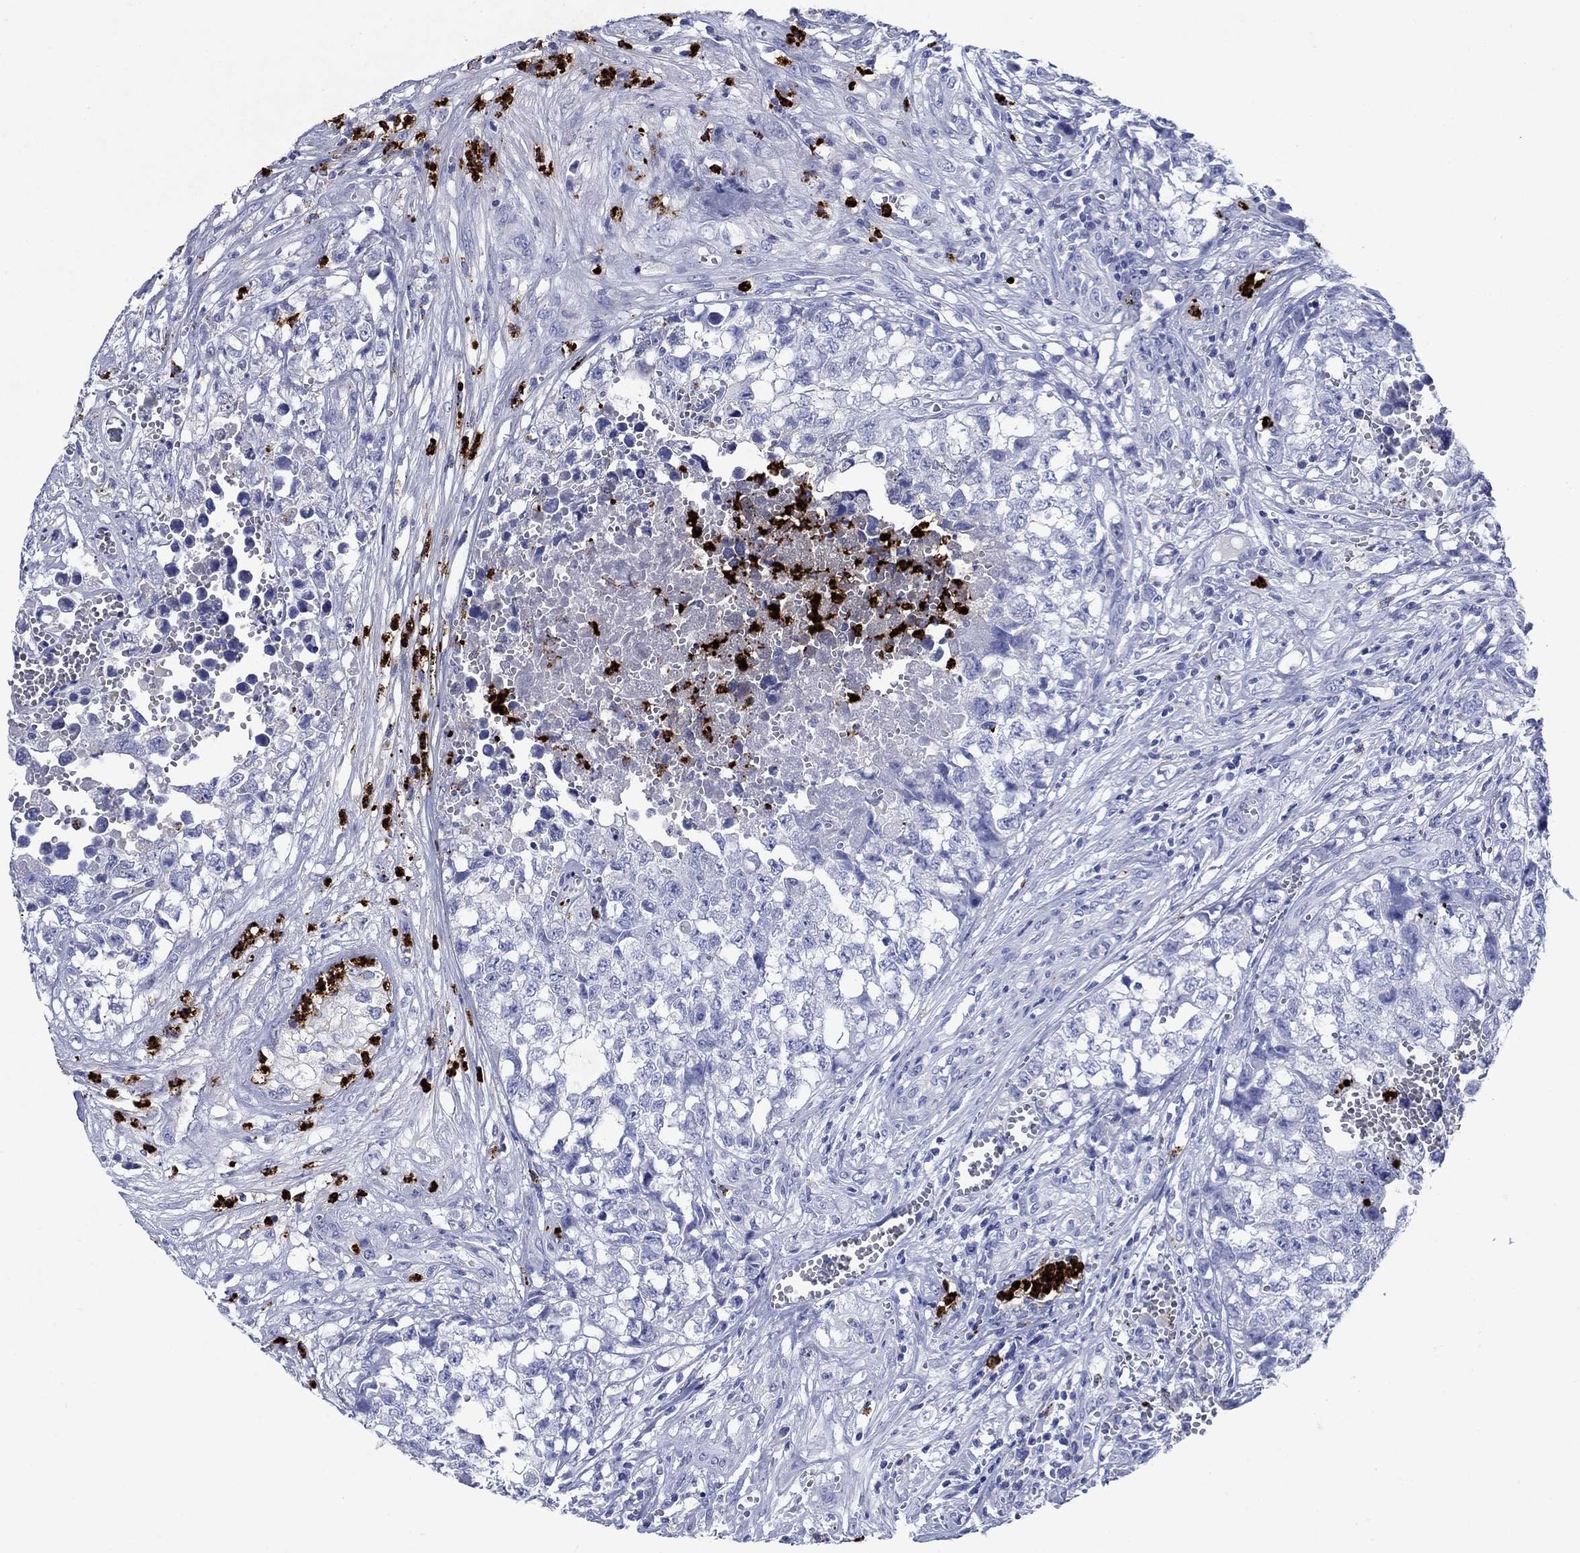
{"staining": {"intensity": "negative", "quantity": "none", "location": "none"}, "tissue": "testis cancer", "cell_type": "Tumor cells", "image_type": "cancer", "snomed": [{"axis": "morphology", "description": "Seminoma, NOS"}, {"axis": "morphology", "description": "Carcinoma, Embryonal, NOS"}, {"axis": "topography", "description": "Testis"}], "caption": "Immunohistochemistry micrograph of testis cancer stained for a protein (brown), which displays no positivity in tumor cells.", "gene": "AZU1", "patient": {"sex": "male", "age": 22}}